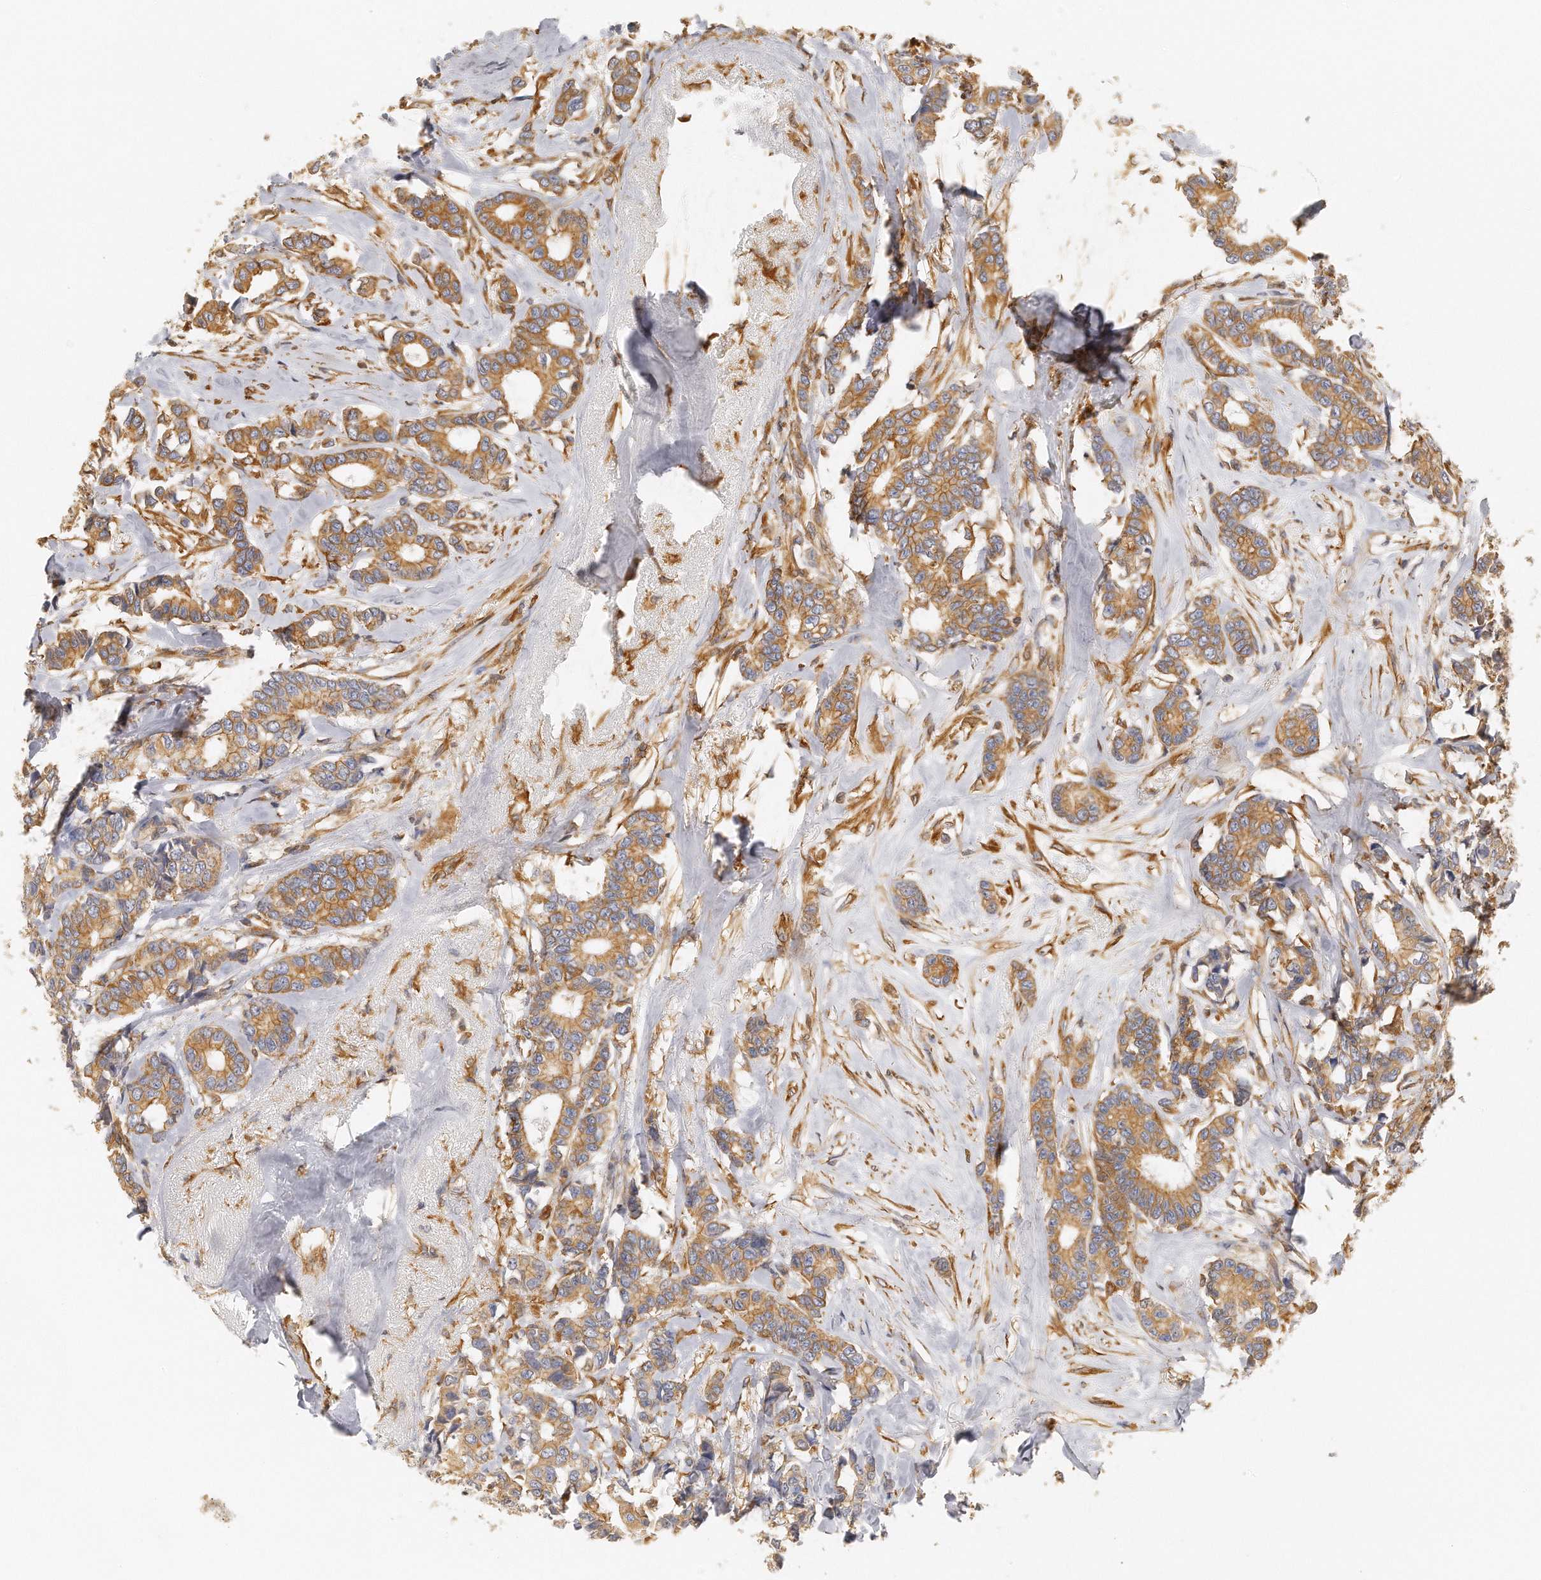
{"staining": {"intensity": "moderate", "quantity": ">75%", "location": "cytoplasmic/membranous"}, "tissue": "breast cancer", "cell_type": "Tumor cells", "image_type": "cancer", "snomed": [{"axis": "morphology", "description": "Duct carcinoma"}, {"axis": "topography", "description": "Breast"}], "caption": "High-power microscopy captured an immunohistochemistry histopathology image of breast cancer, revealing moderate cytoplasmic/membranous staining in about >75% of tumor cells.", "gene": "CHST7", "patient": {"sex": "female", "age": 87}}